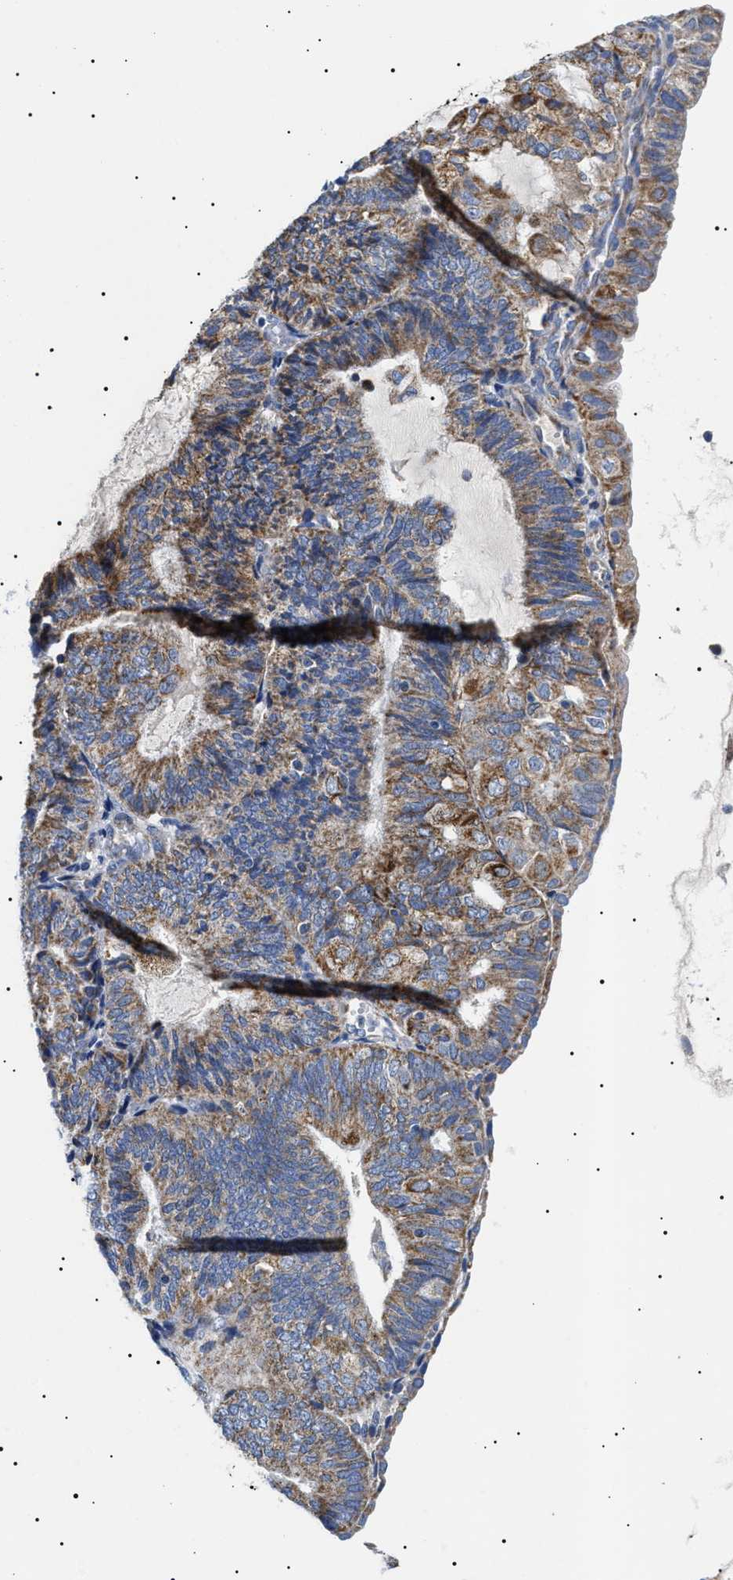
{"staining": {"intensity": "strong", "quantity": ">75%", "location": "cytoplasmic/membranous"}, "tissue": "endometrial cancer", "cell_type": "Tumor cells", "image_type": "cancer", "snomed": [{"axis": "morphology", "description": "Adenocarcinoma, NOS"}, {"axis": "topography", "description": "Endometrium"}], "caption": "The photomicrograph displays a brown stain indicating the presence of a protein in the cytoplasmic/membranous of tumor cells in endometrial cancer.", "gene": "CHRDL2", "patient": {"sex": "female", "age": 81}}